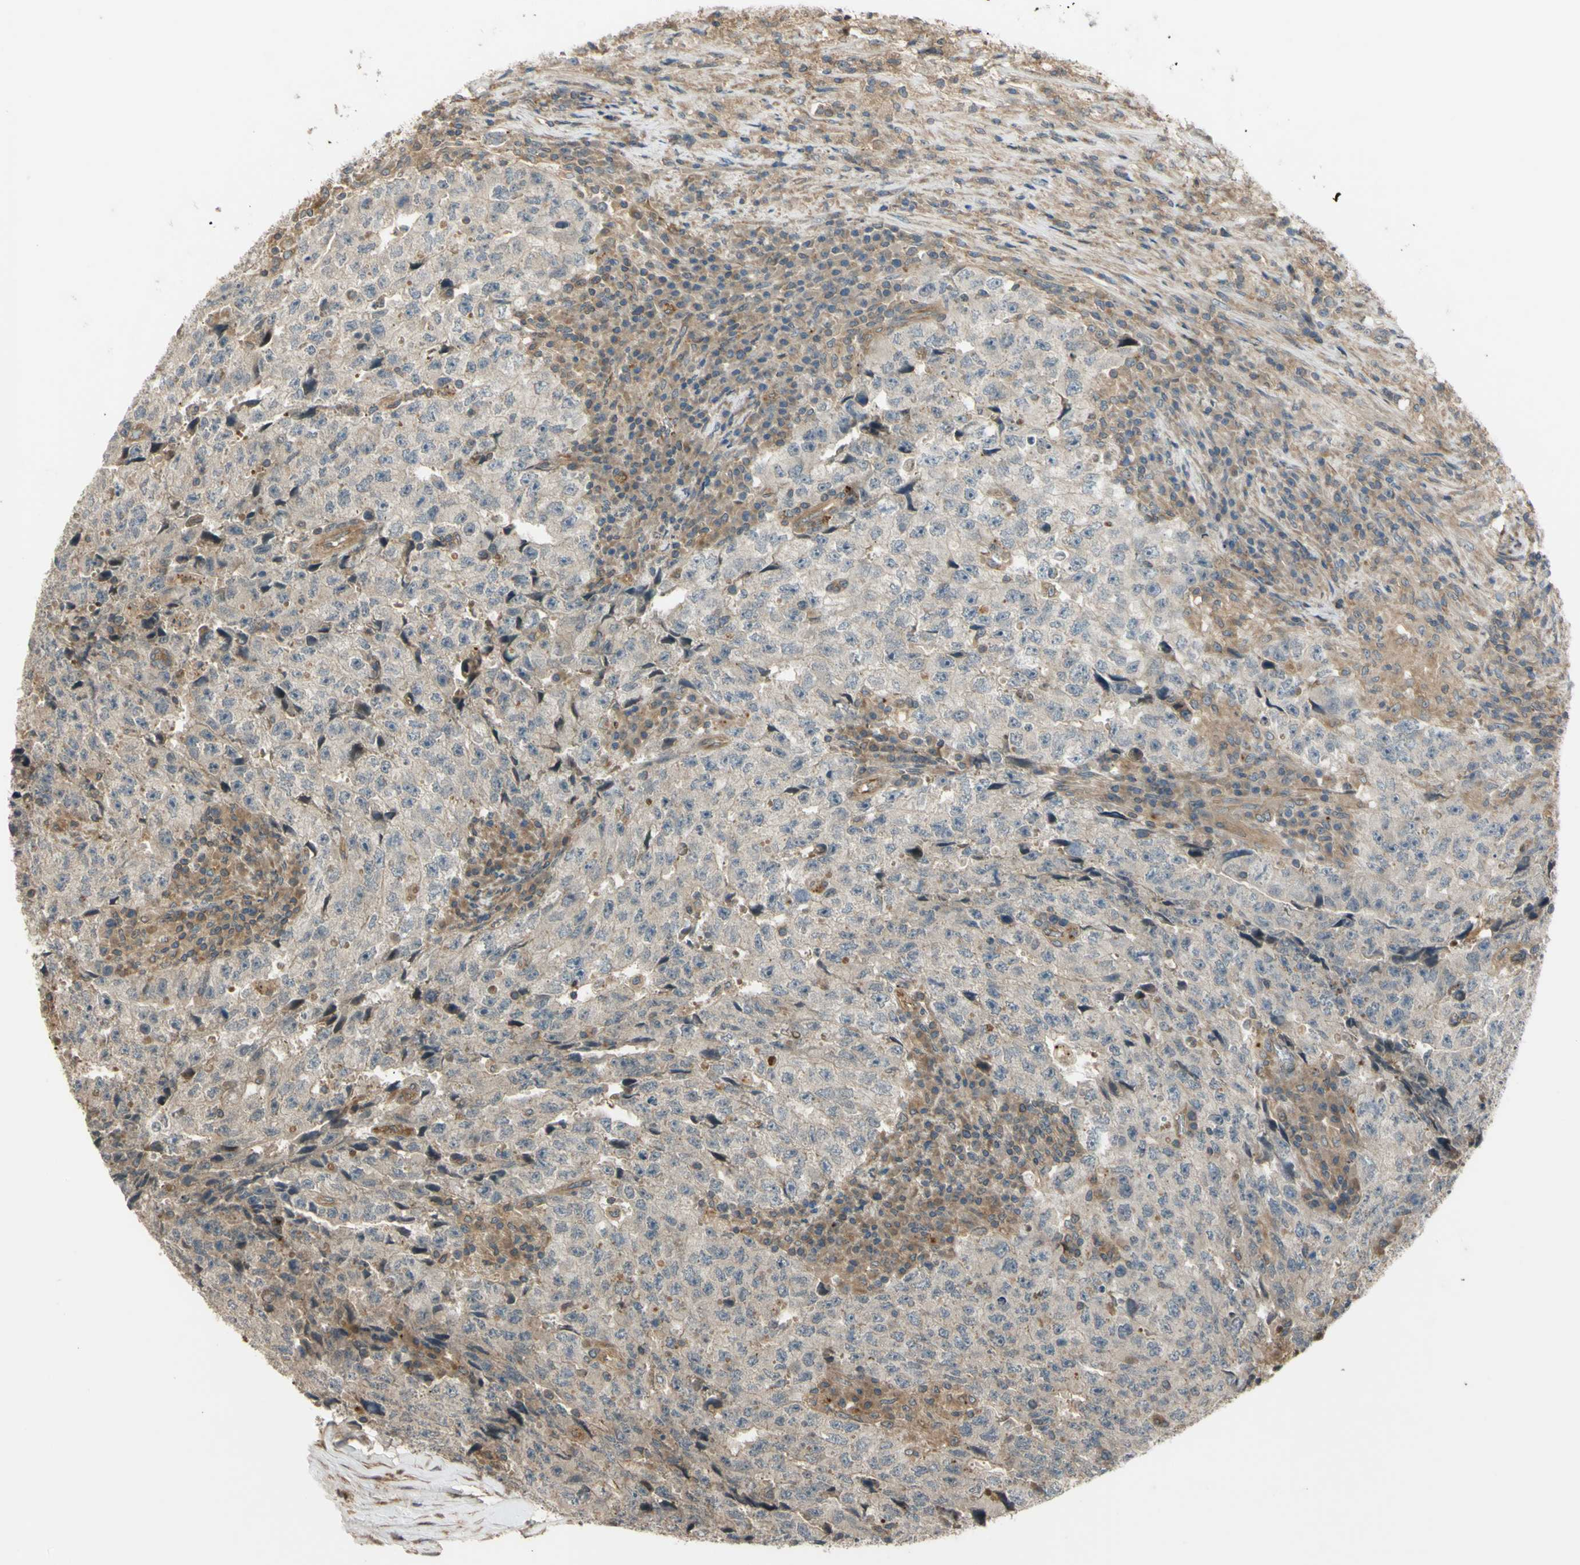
{"staining": {"intensity": "weak", "quantity": ">75%", "location": "cytoplasmic/membranous"}, "tissue": "testis cancer", "cell_type": "Tumor cells", "image_type": "cancer", "snomed": [{"axis": "morphology", "description": "Necrosis, NOS"}, {"axis": "morphology", "description": "Carcinoma, Embryonal, NOS"}, {"axis": "topography", "description": "Testis"}], "caption": "Brown immunohistochemical staining in testis embryonal carcinoma exhibits weak cytoplasmic/membranous expression in approximately >75% of tumor cells.", "gene": "FLII", "patient": {"sex": "male", "age": 19}}